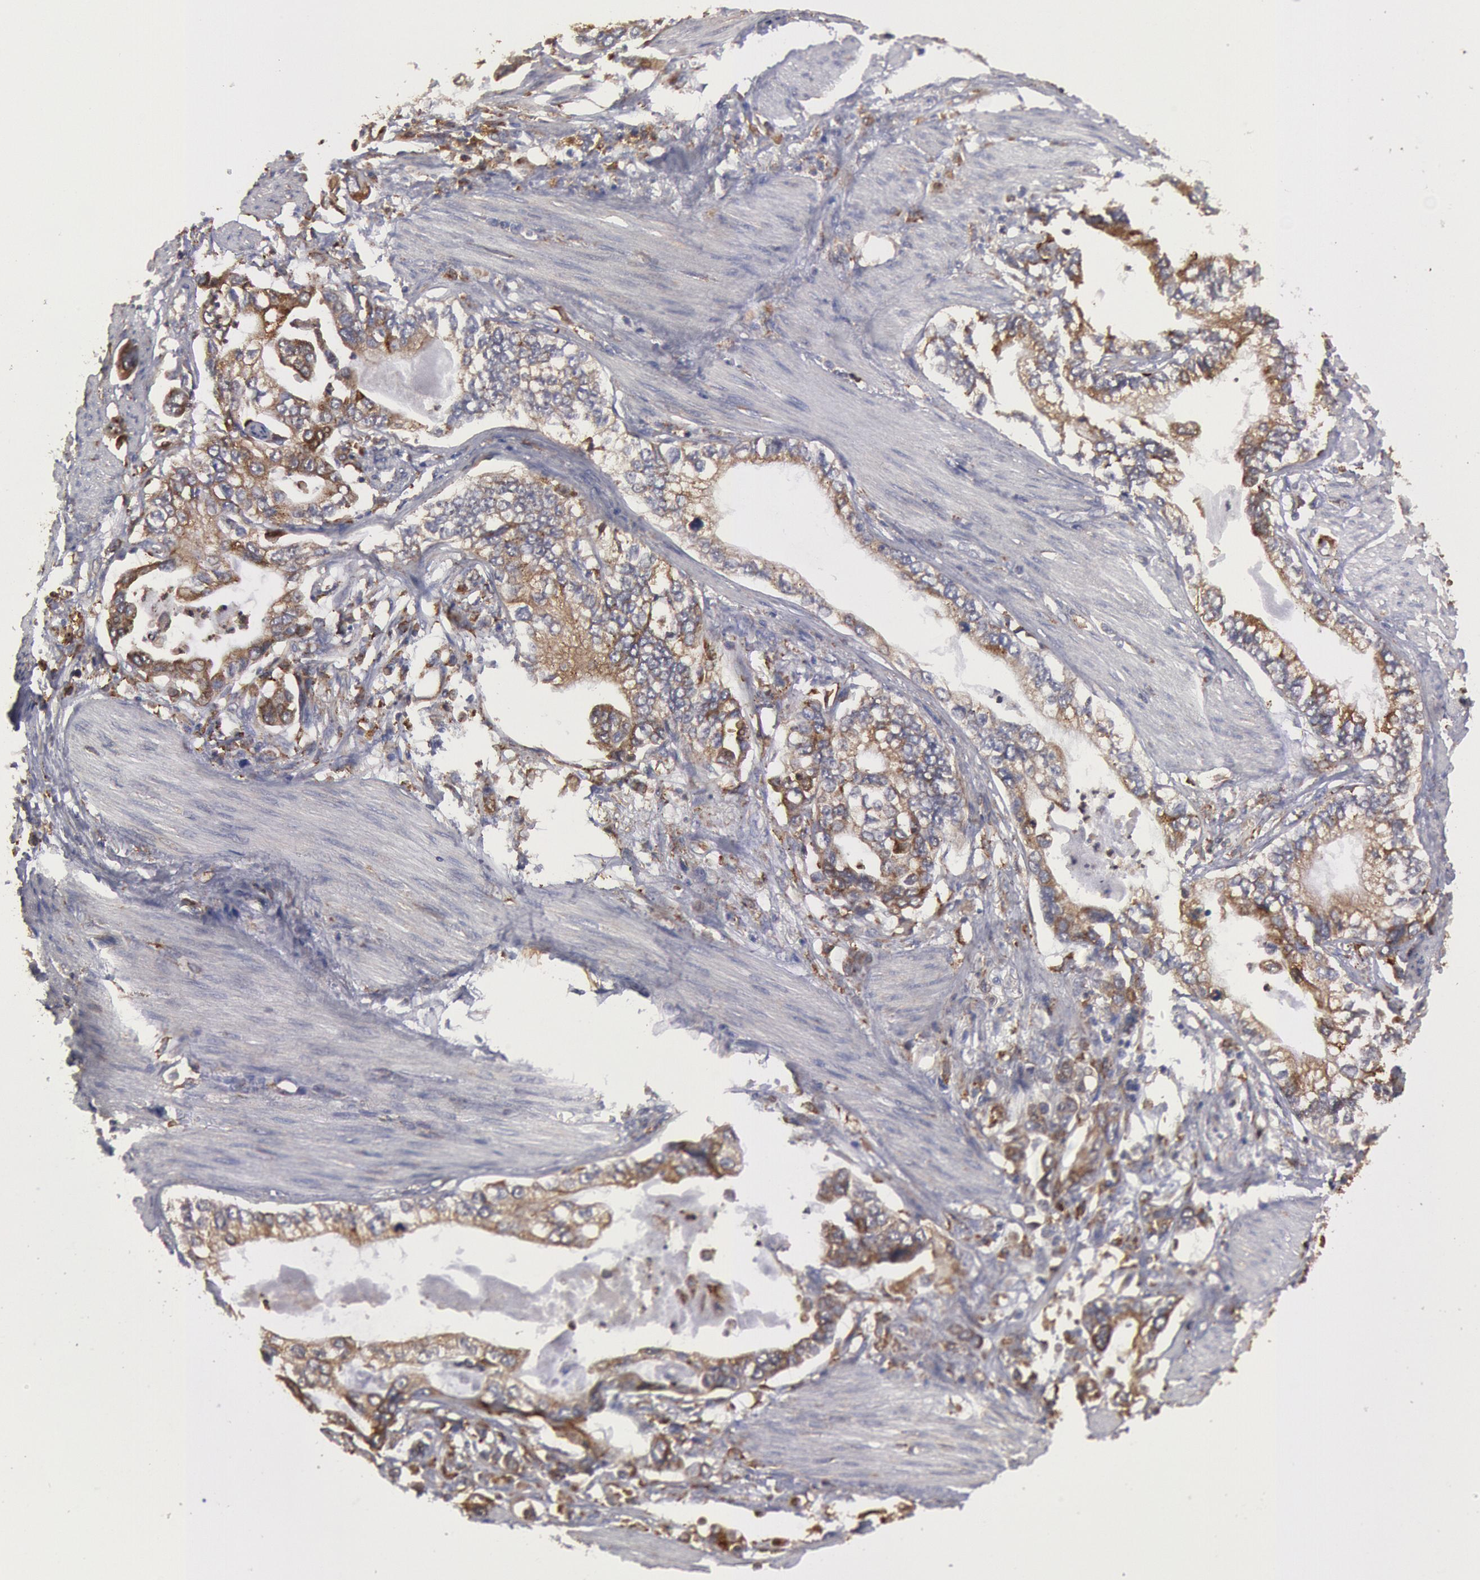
{"staining": {"intensity": "weak", "quantity": "25%-75%", "location": "cytoplasmic/membranous"}, "tissue": "stomach cancer", "cell_type": "Tumor cells", "image_type": "cancer", "snomed": [{"axis": "morphology", "description": "Adenocarcinoma, NOS"}, {"axis": "topography", "description": "Pancreas"}, {"axis": "topography", "description": "Stomach, upper"}], "caption": "The immunohistochemical stain shows weak cytoplasmic/membranous staining in tumor cells of stomach adenocarcinoma tissue.", "gene": "ERP44", "patient": {"sex": "male", "age": 77}}